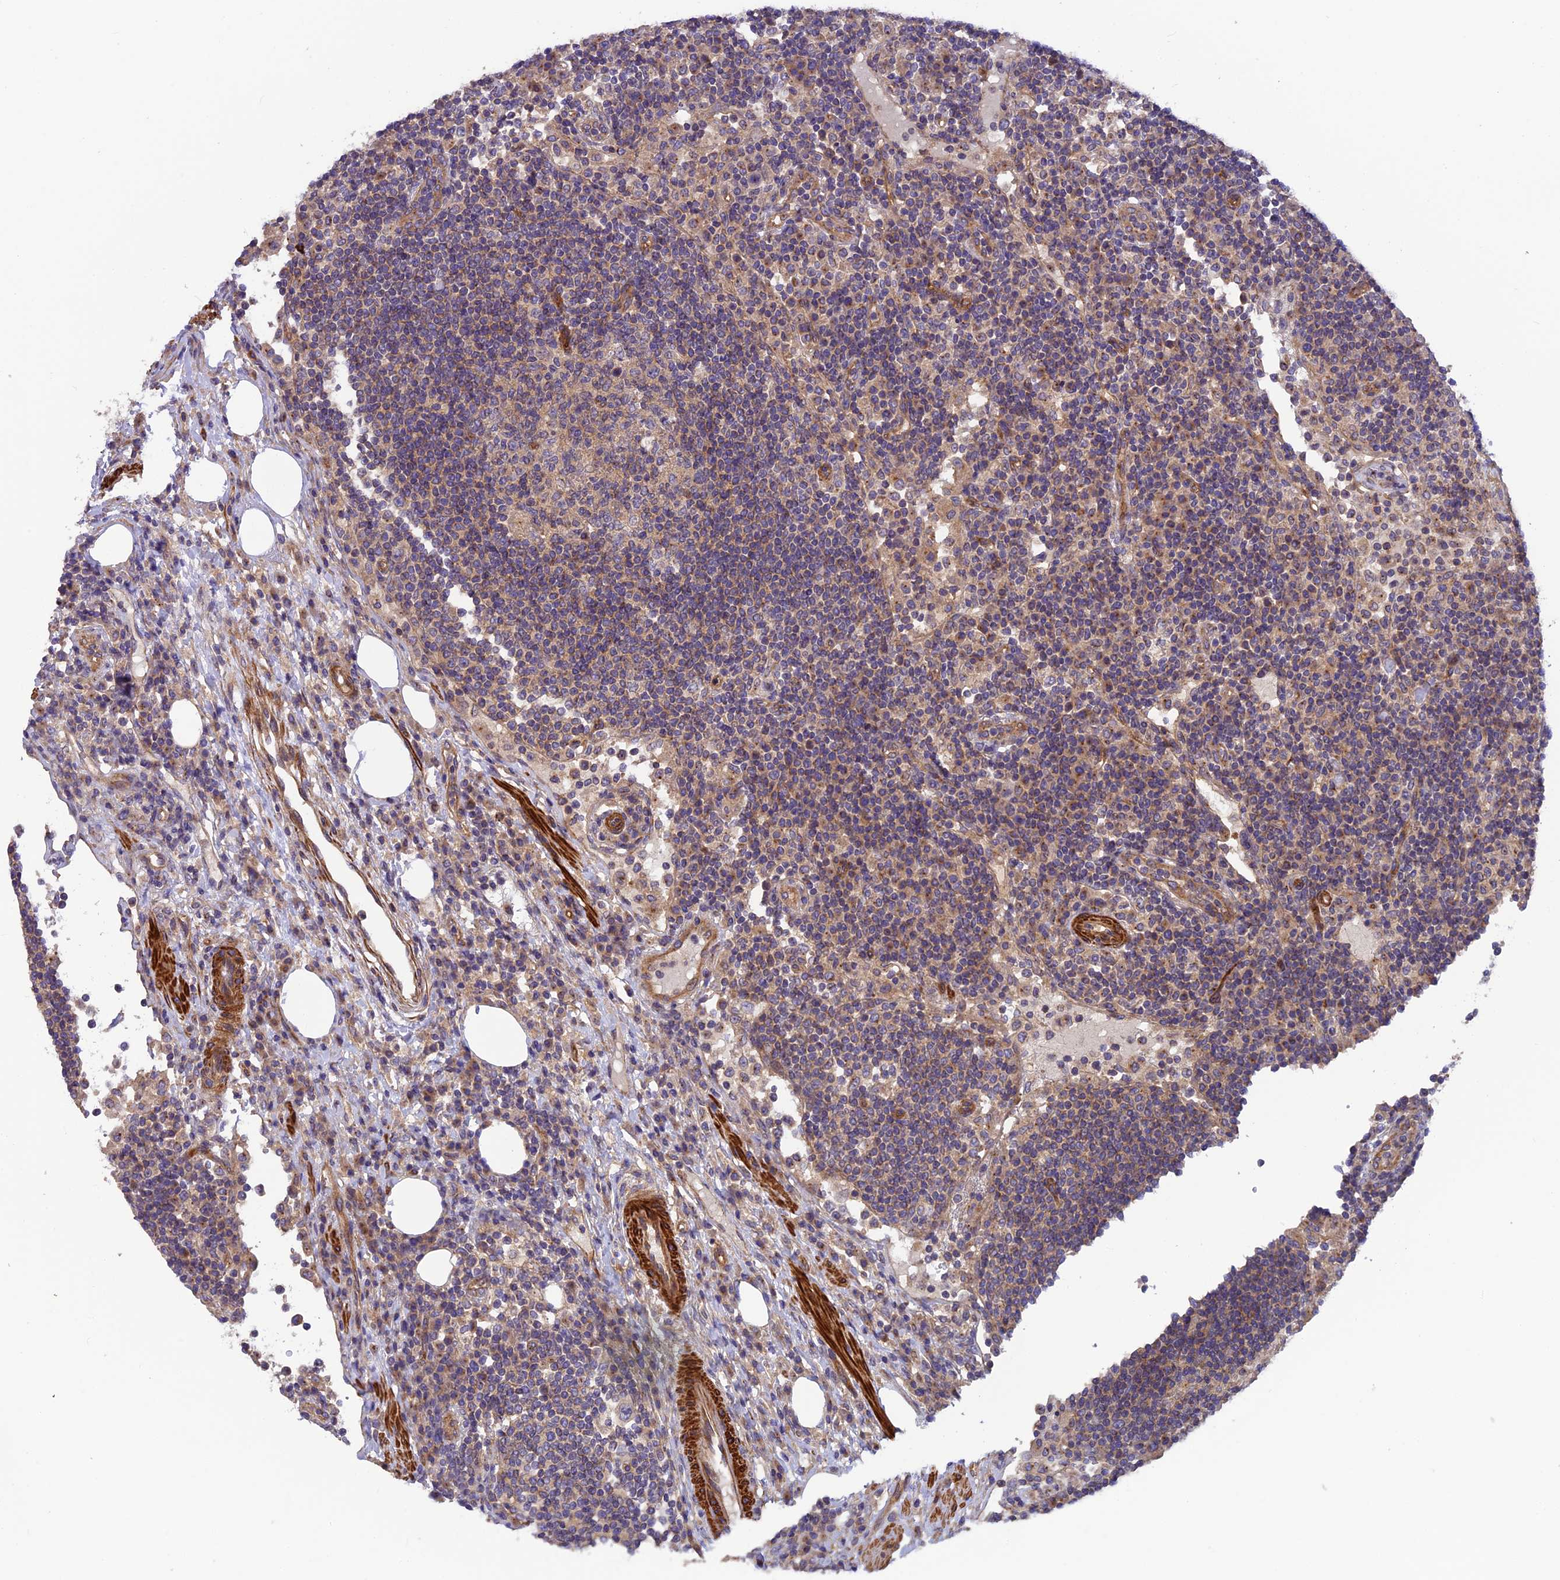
{"staining": {"intensity": "weak", "quantity": "<25%", "location": "cytoplasmic/membranous"}, "tissue": "lymph node", "cell_type": "Germinal center cells", "image_type": "normal", "snomed": [{"axis": "morphology", "description": "Normal tissue, NOS"}, {"axis": "topography", "description": "Lymph node"}], "caption": "The photomicrograph displays no significant staining in germinal center cells of lymph node.", "gene": "ADAMTS15", "patient": {"sex": "female", "age": 53}}